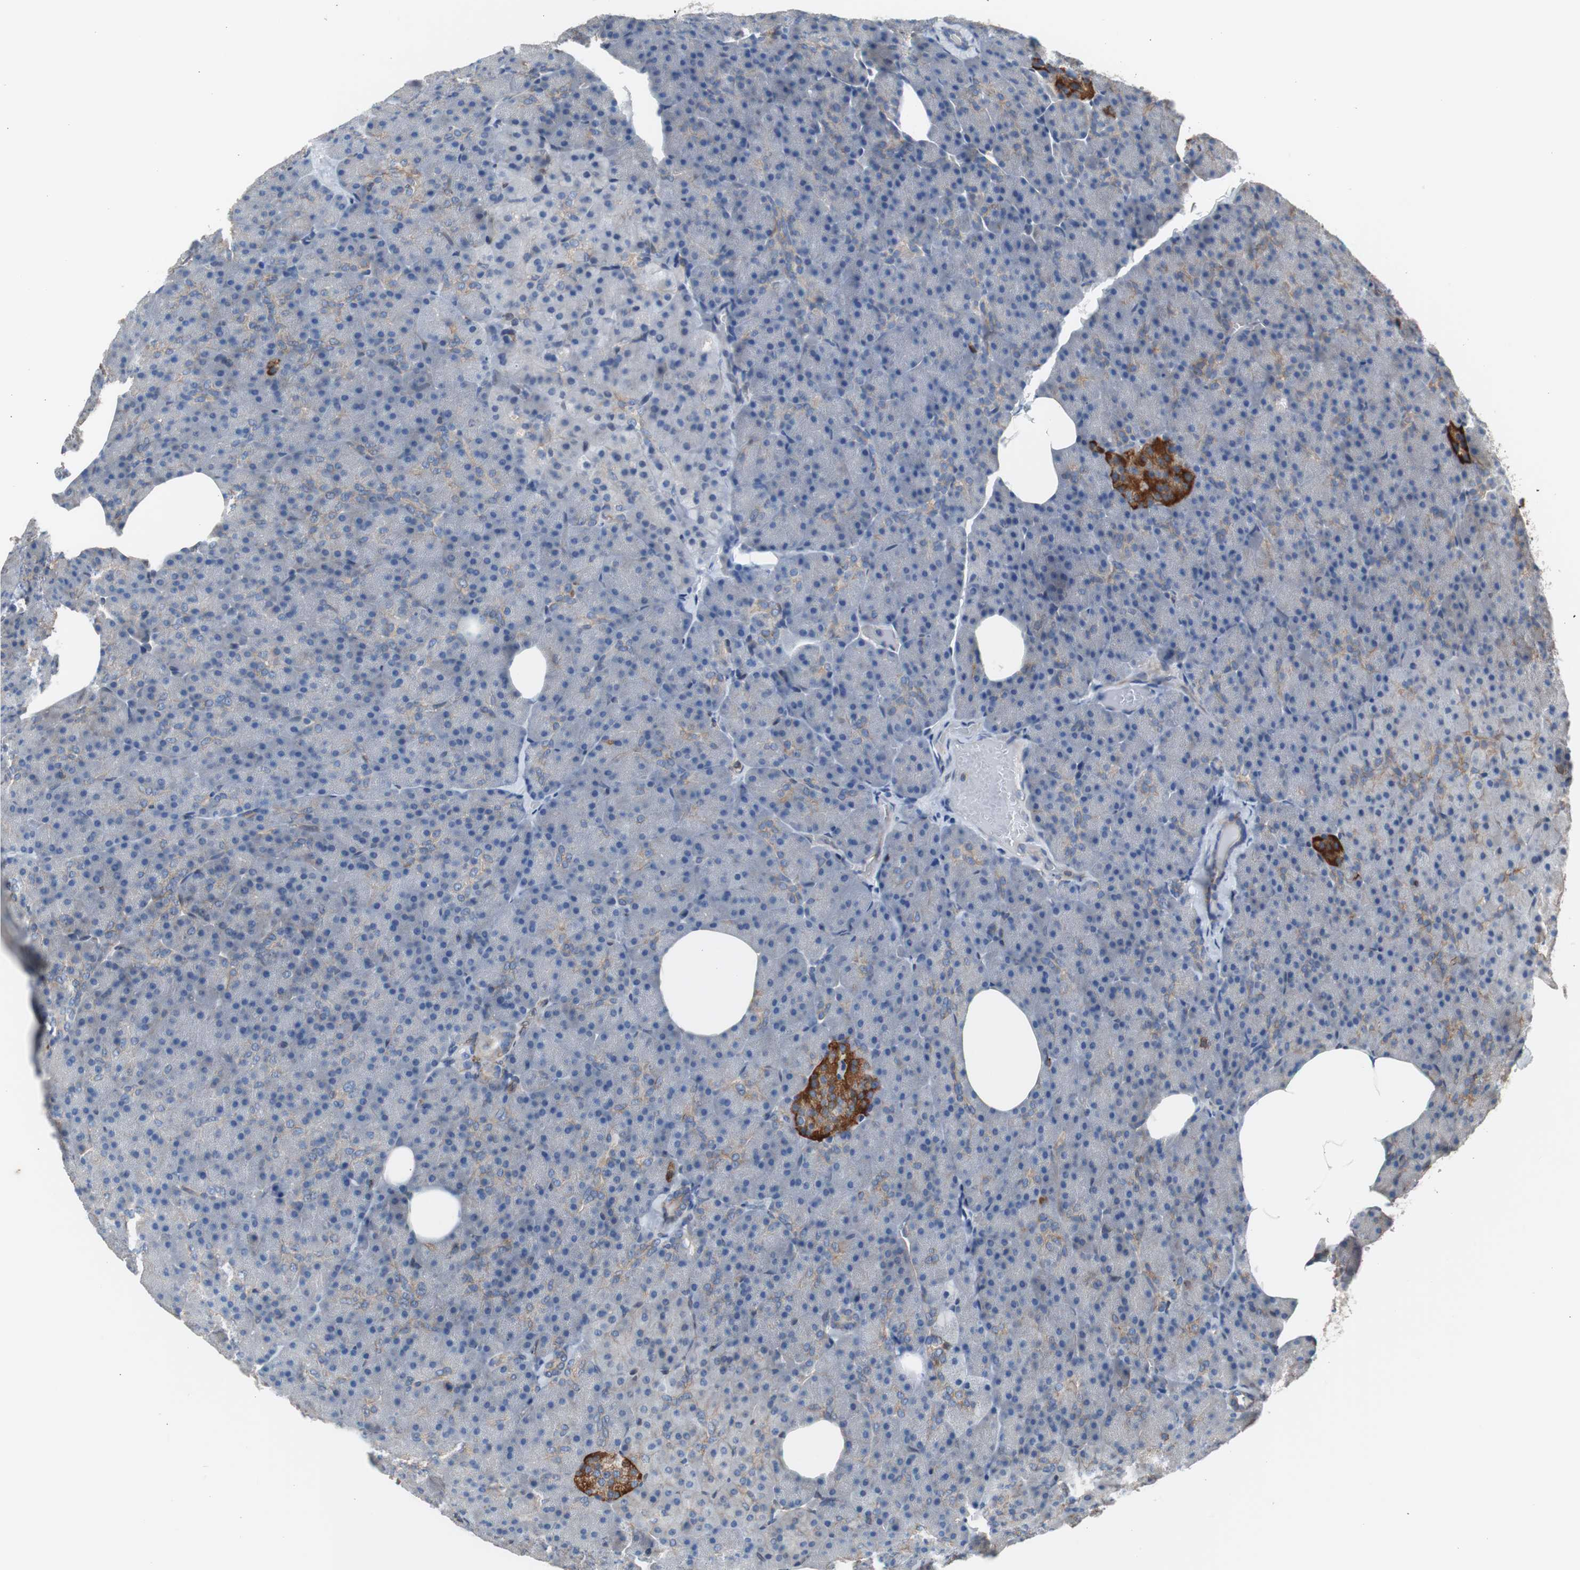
{"staining": {"intensity": "negative", "quantity": "none", "location": "none"}, "tissue": "pancreas", "cell_type": "Exocrine glandular cells", "image_type": "normal", "snomed": [{"axis": "morphology", "description": "Normal tissue, NOS"}, {"axis": "topography", "description": "Pancreas"}], "caption": "This is a histopathology image of IHC staining of benign pancreas, which shows no positivity in exocrine glandular cells. Brightfield microscopy of immunohistochemistry (IHC) stained with DAB (3,3'-diaminobenzidine) (brown) and hematoxylin (blue), captured at high magnification.", "gene": "KIF3B", "patient": {"sex": "female", "age": 35}}